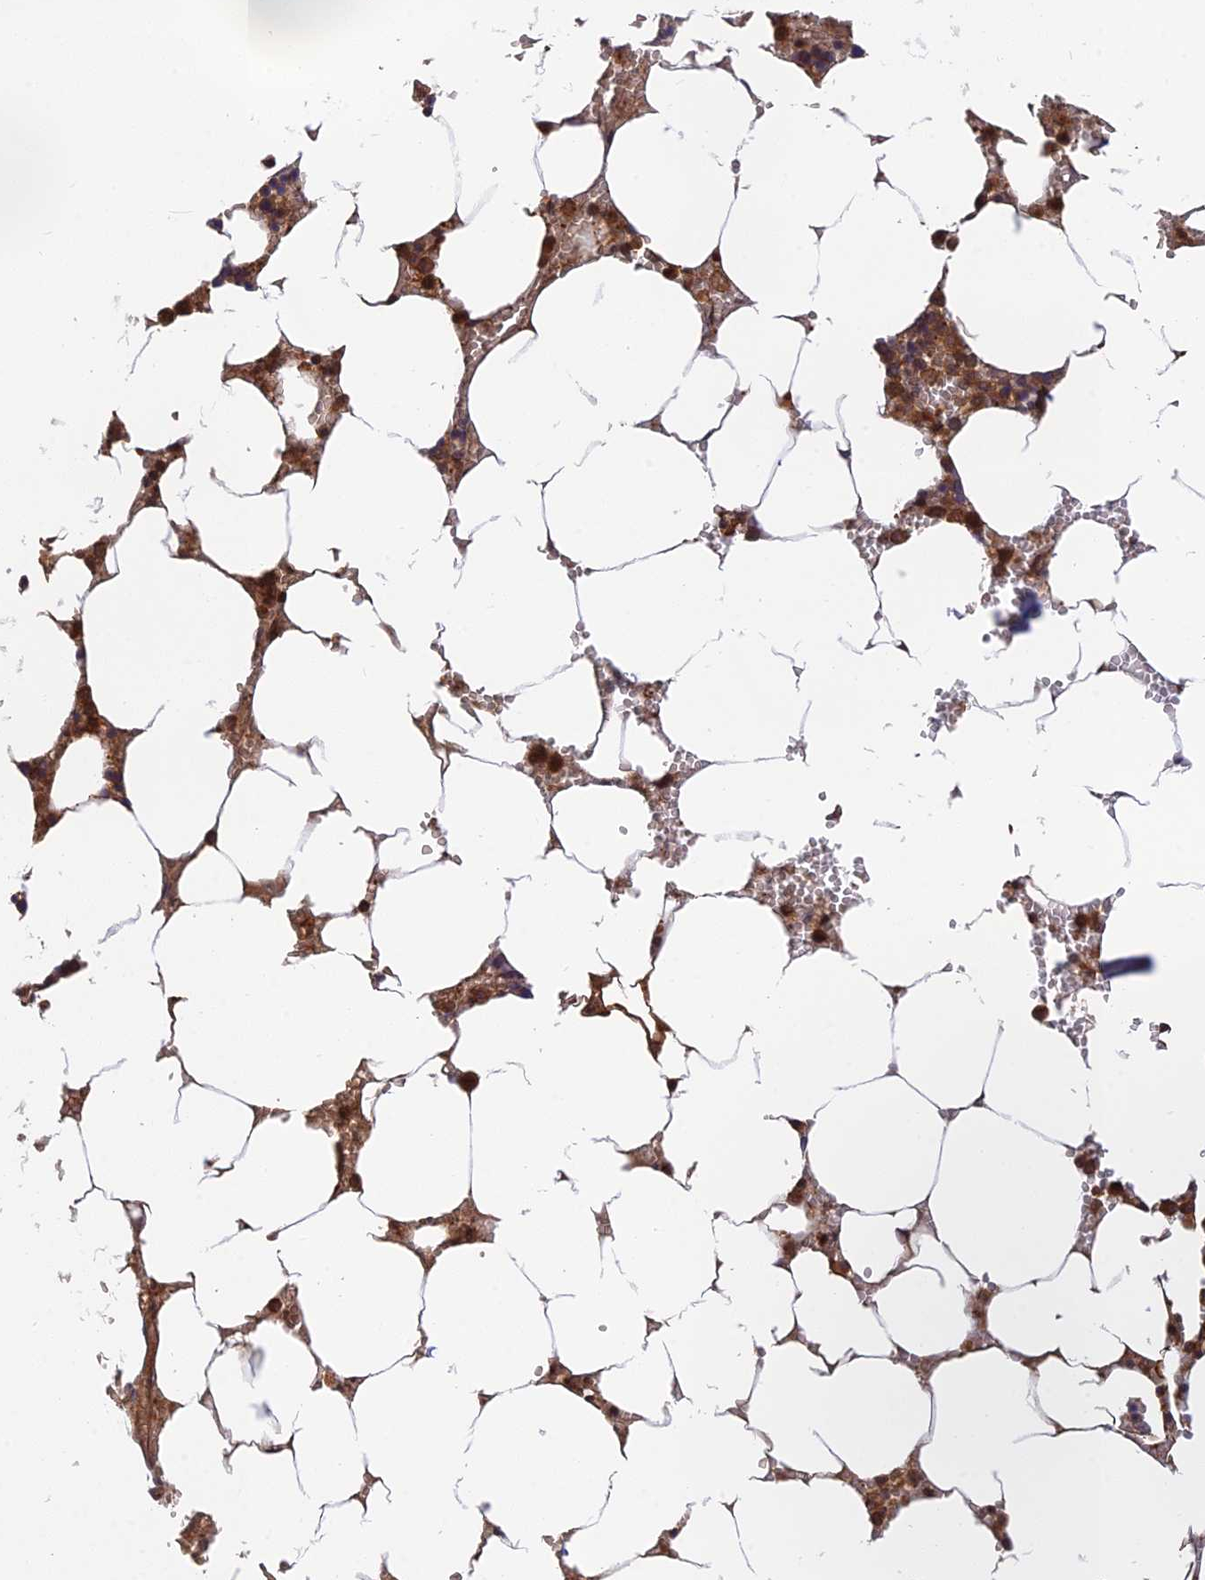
{"staining": {"intensity": "strong", "quantity": ">75%", "location": "cytoplasmic/membranous"}, "tissue": "bone marrow", "cell_type": "Hematopoietic cells", "image_type": "normal", "snomed": [{"axis": "morphology", "description": "Normal tissue, NOS"}, {"axis": "topography", "description": "Bone marrow"}], "caption": "A high-resolution histopathology image shows immunohistochemistry (IHC) staining of benign bone marrow, which exhibits strong cytoplasmic/membranous positivity in about >75% of hematopoietic cells.", "gene": "OSBPL1A", "patient": {"sex": "male", "age": 70}}